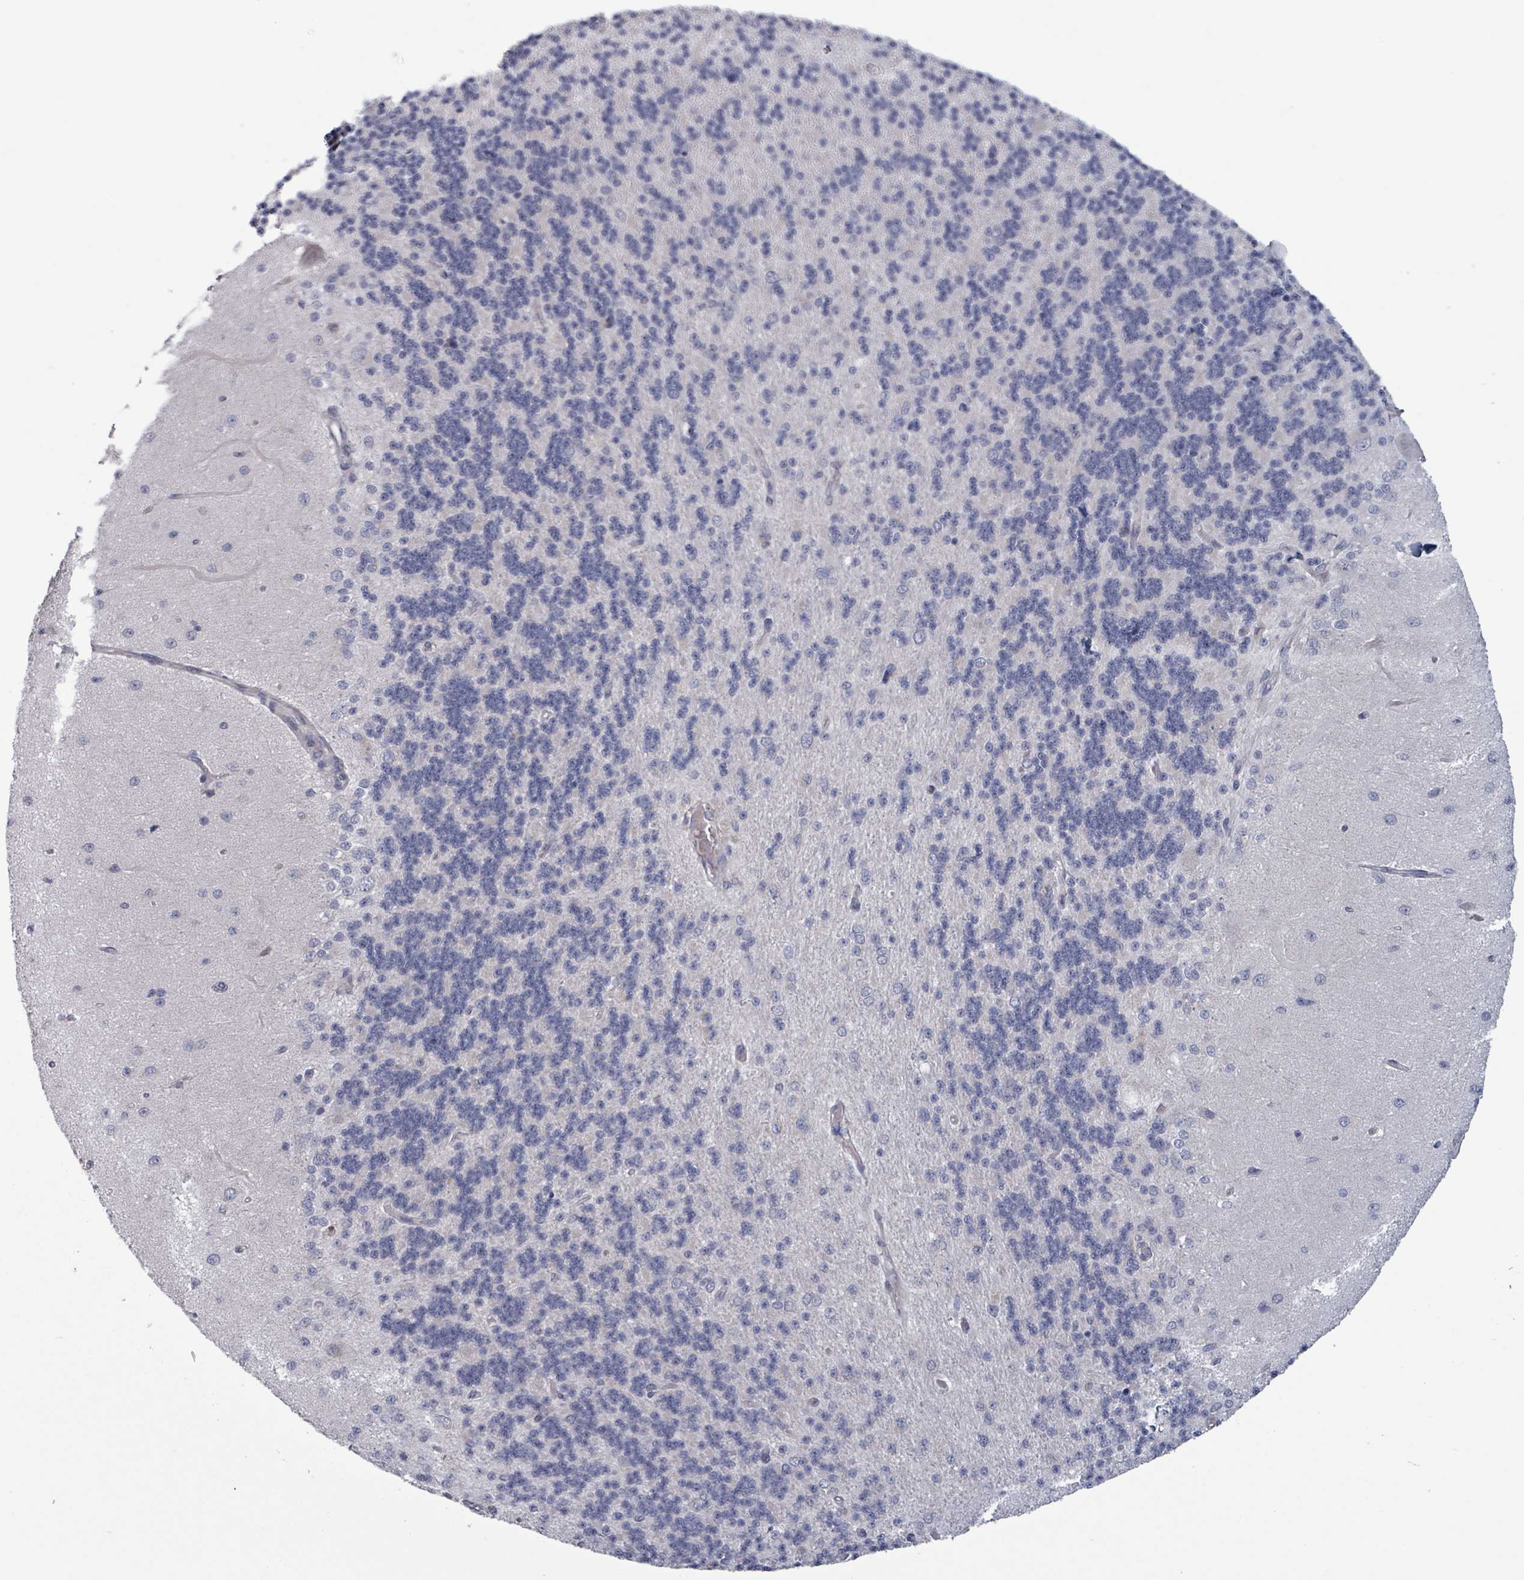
{"staining": {"intensity": "negative", "quantity": "none", "location": "none"}, "tissue": "cerebellum", "cell_type": "Cells in granular layer", "image_type": "normal", "snomed": [{"axis": "morphology", "description": "Normal tissue, NOS"}, {"axis": "topography", "description": "Cerebellum"}], "caption": "Immunohistochemistry of benign cerebellum demonstrates no staining in cells in granular layer. Nuclei are stained in blue.", "gene": "FKBP1A", "patient": {"sex": "female", "age": 29}}